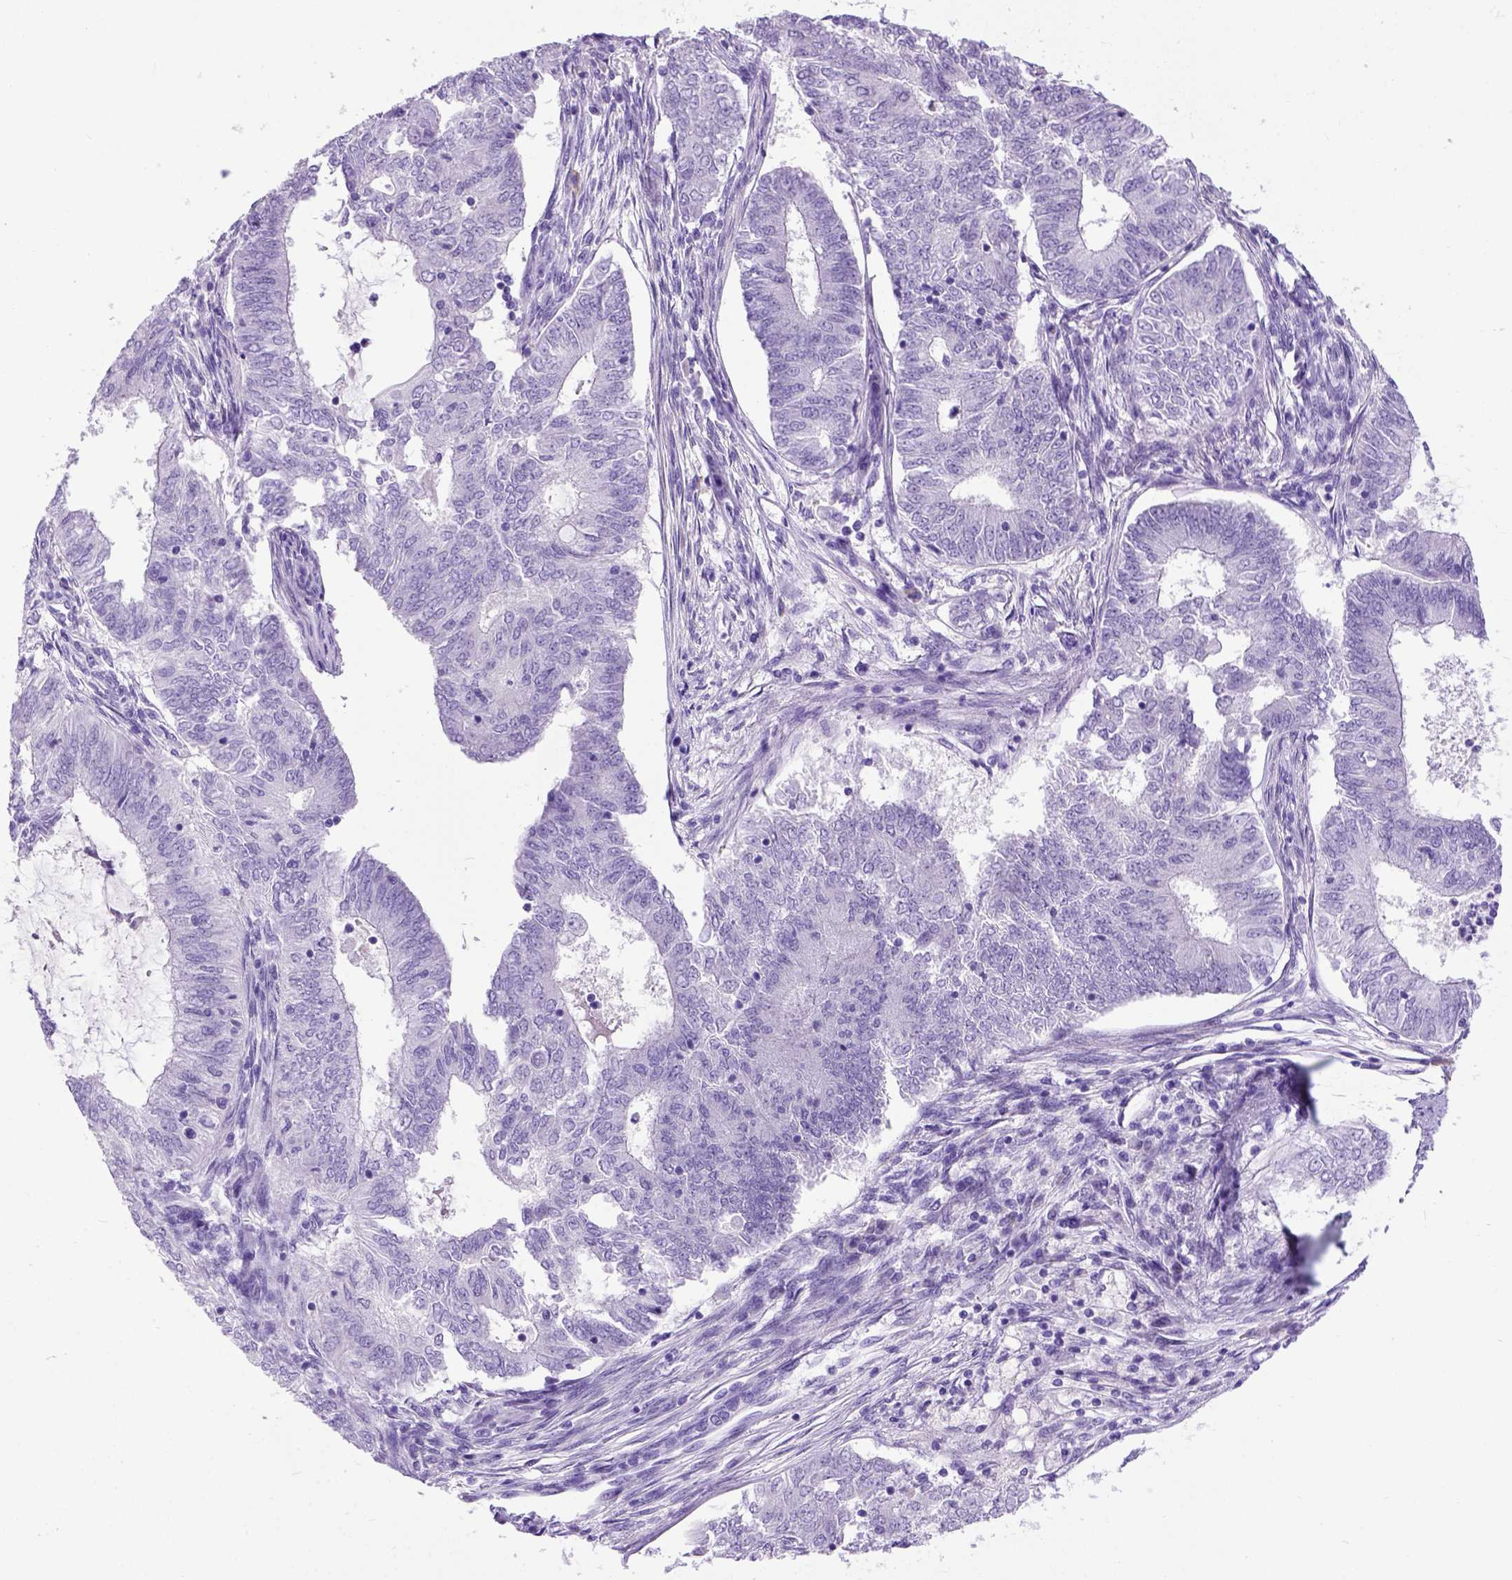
{"staining": {"intensity": "negative", "quantity": "none", "location": "none"}, "tissue": "endometrial cancer", "cell_type": "Tumor cells", "image_type": "cancer", "snomed": [{"axis": "morphology", "description": "Adenocarcinoma, NOS"}, {"axis": "topography", "description": "Endometrium"}], "caption": "This is a photomicrograph of immunohistochemistry (IHC) staining of adenocarcinoma (endometrial), which shows no expression in tumor cells.", "gene": "IGF2", "patient": {"sex": "female", "age": 62}}